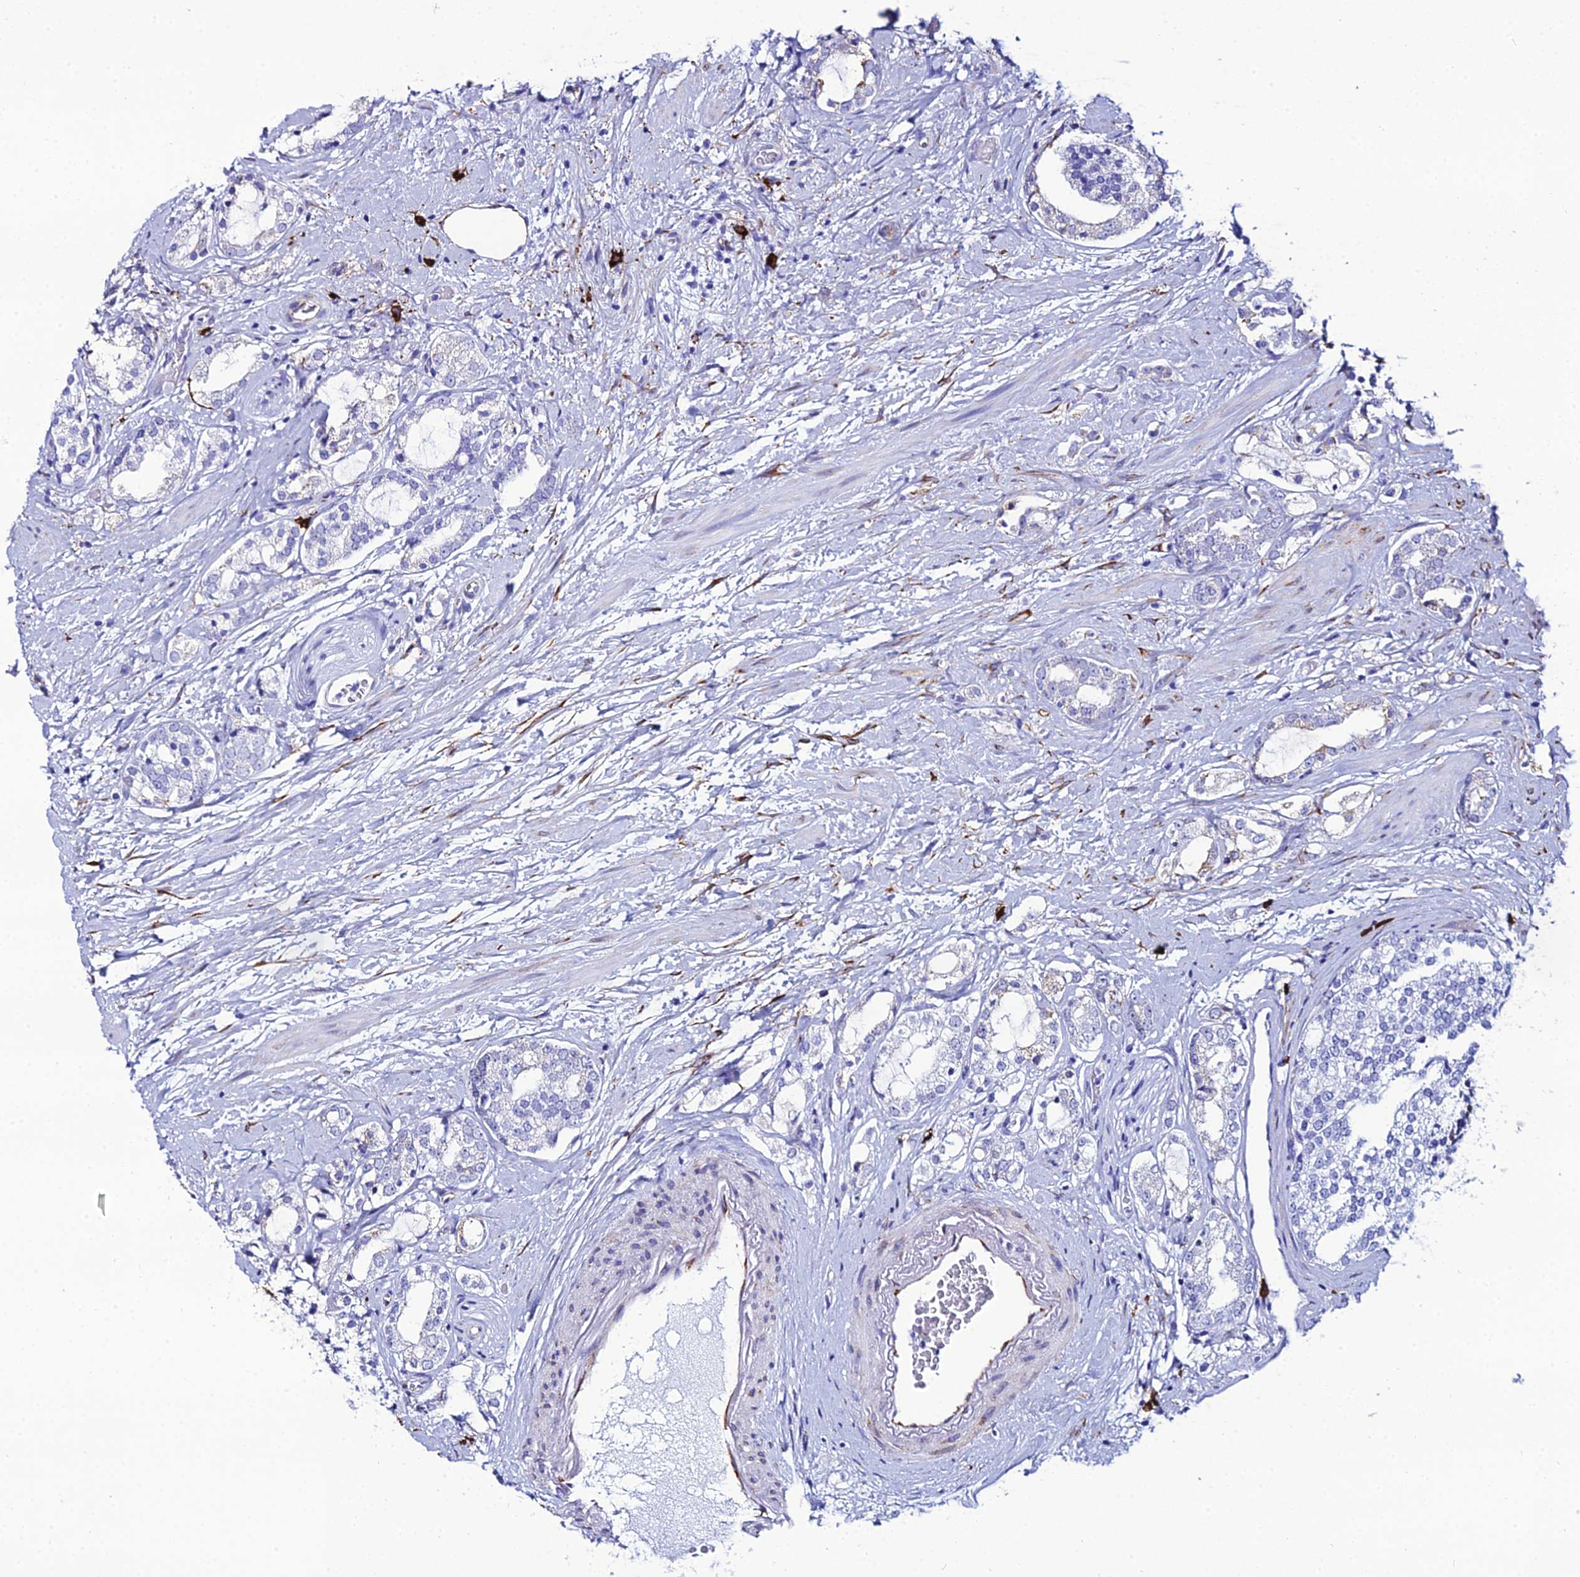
{"staining": {"intensity": "negative", "quantity": "none", "location": "none"}, "tissue": "prostate cancer", "cell_type": "Tumor cells", "image_type": "cancer", "snomed": [{"axis": "morphology", "description": "Adenocarcinoma, High grade"}, {"axis": "topography", "description": "Prostate"}], "caption": "Immunohistochemistry (IHC) of prostate cancer displays no staining in tumor cells.", "gene": "TXNDC5", "patient": {"sex": "male", "age": 64}}